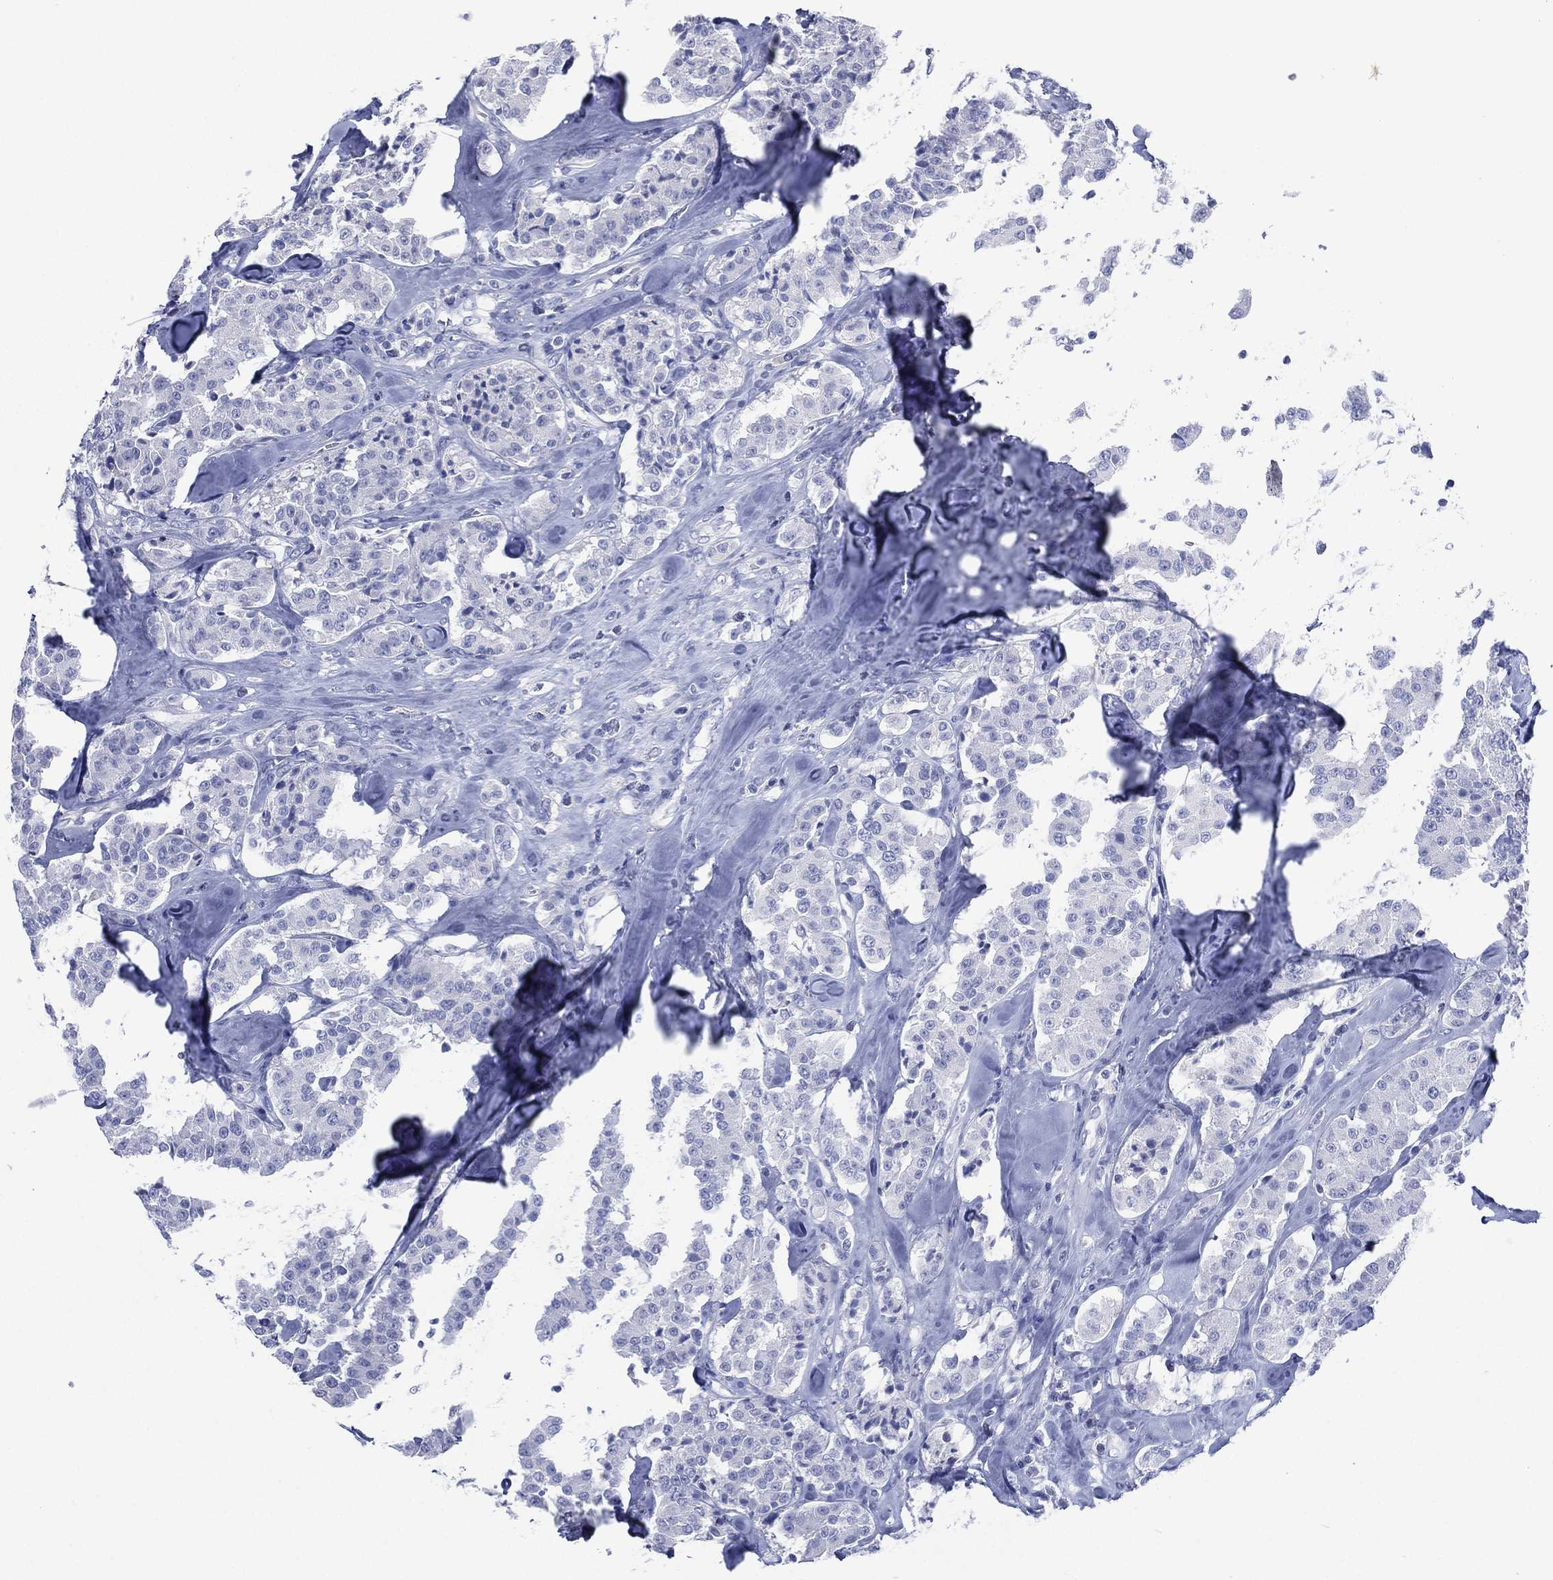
{"staining": {"intensity": "negative", "quantity": "none", "location": "none"}, "tissue": "carcinoid", "cell_type": "Tumor cells", "image_type": "cancer", "snomed": [{"axis": "morphology", "description": "Carcinoid, malignant, NOS"}, {"axis": "topography", "description": "Pancreas"}], "caption": "This is a image of immunohistochemistry (IHC) staining of carcinoid, which shows no positivity in tumor cells.", "gene": "TMEM247", "patient": {"sex": "male", "age": 41}}